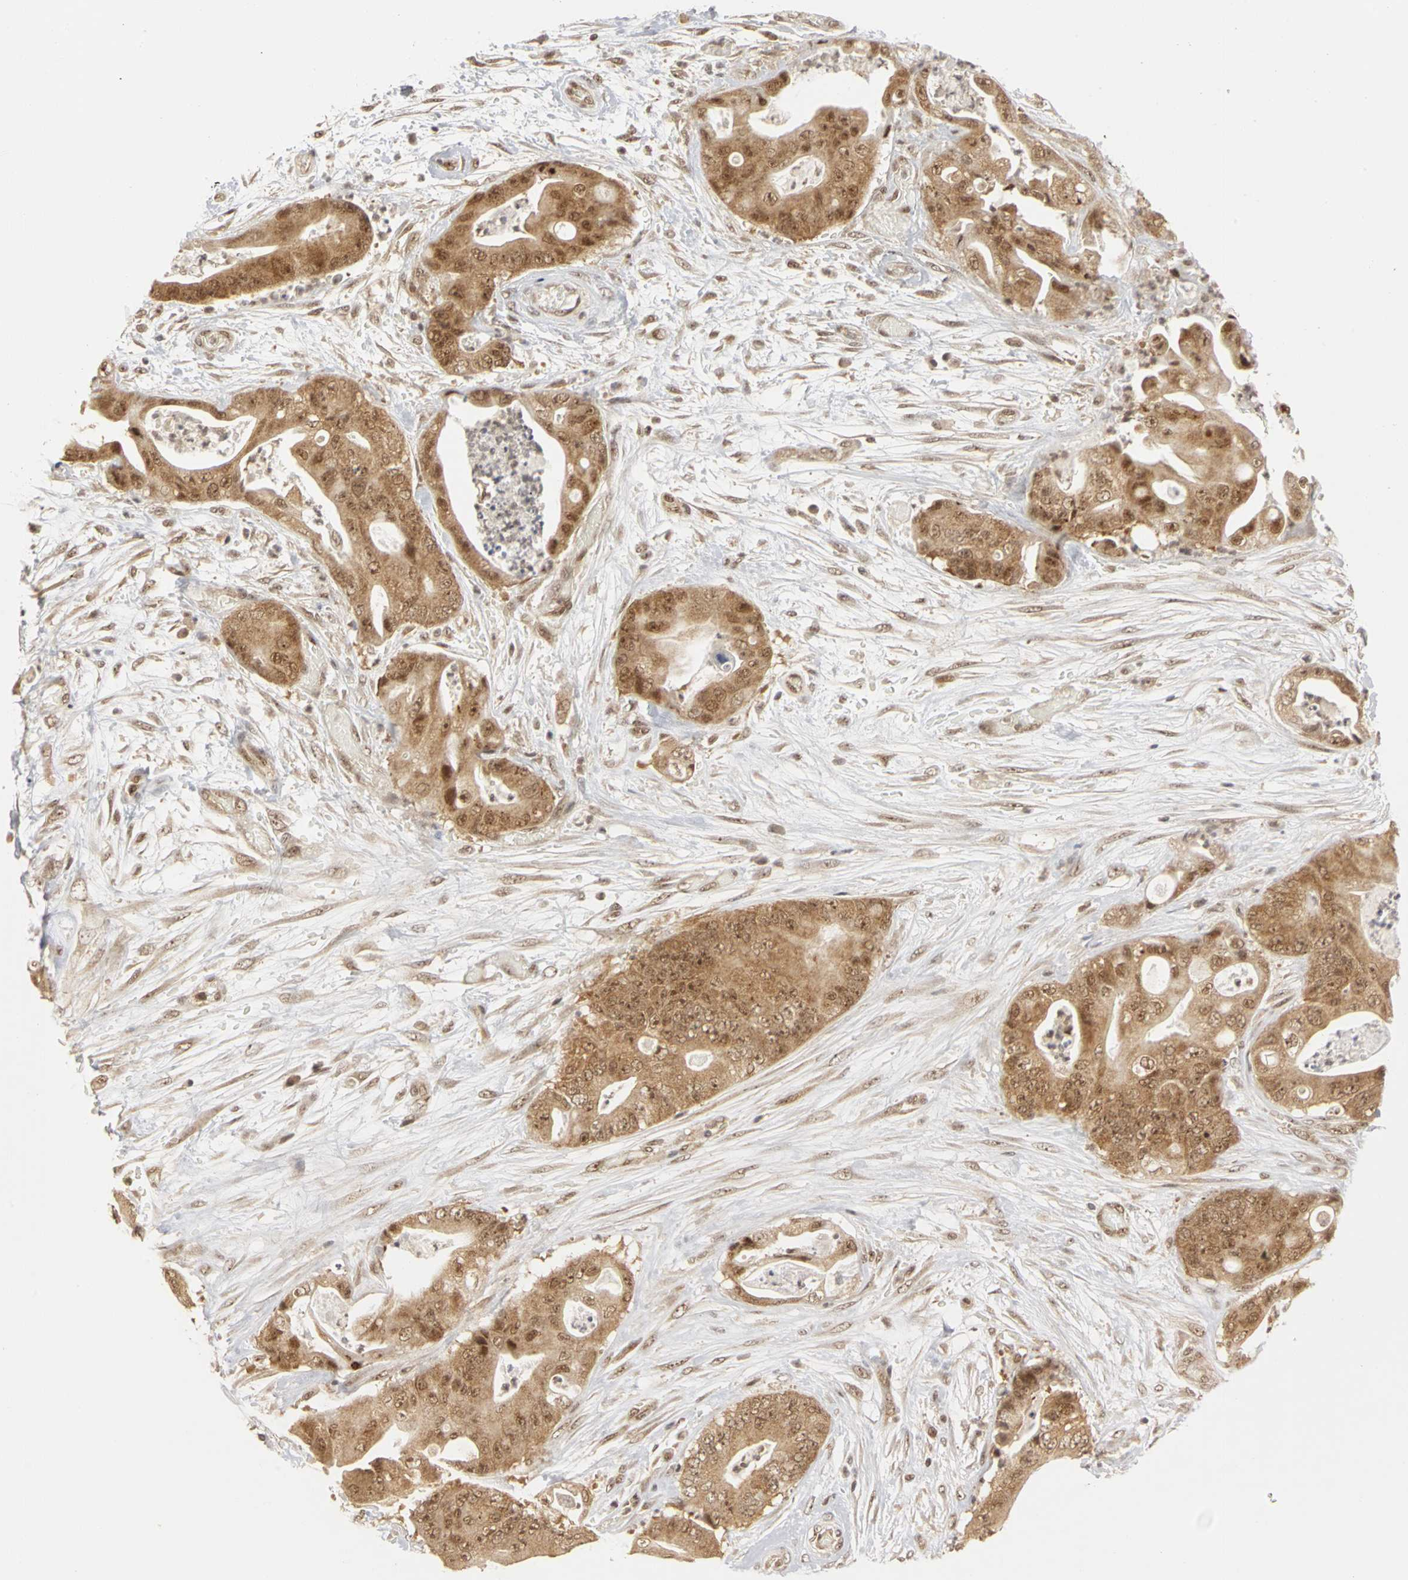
{"staining": {"intensity": "moderate", "quantity": ">75%", "location": "cytoplasmic/membranous,nuclear"}, "tissue": "stomach cancer", "cell_type": "Tumor cells", "image_type": "cancer", "snomed": [{"axis": "morphology", "description": "Adenocarcinoma, NOS"}, {"axis": "topography", "description": "Stomach"}], "caption": "This is an image of IHC staining of stomach adenocarcinoma, which shows moderate positivity in the cytoplasmic/membranous and nuclear of tumor cells.", "gene": "CSNK2B", "patient": {"sex": "female", "age": 73}}